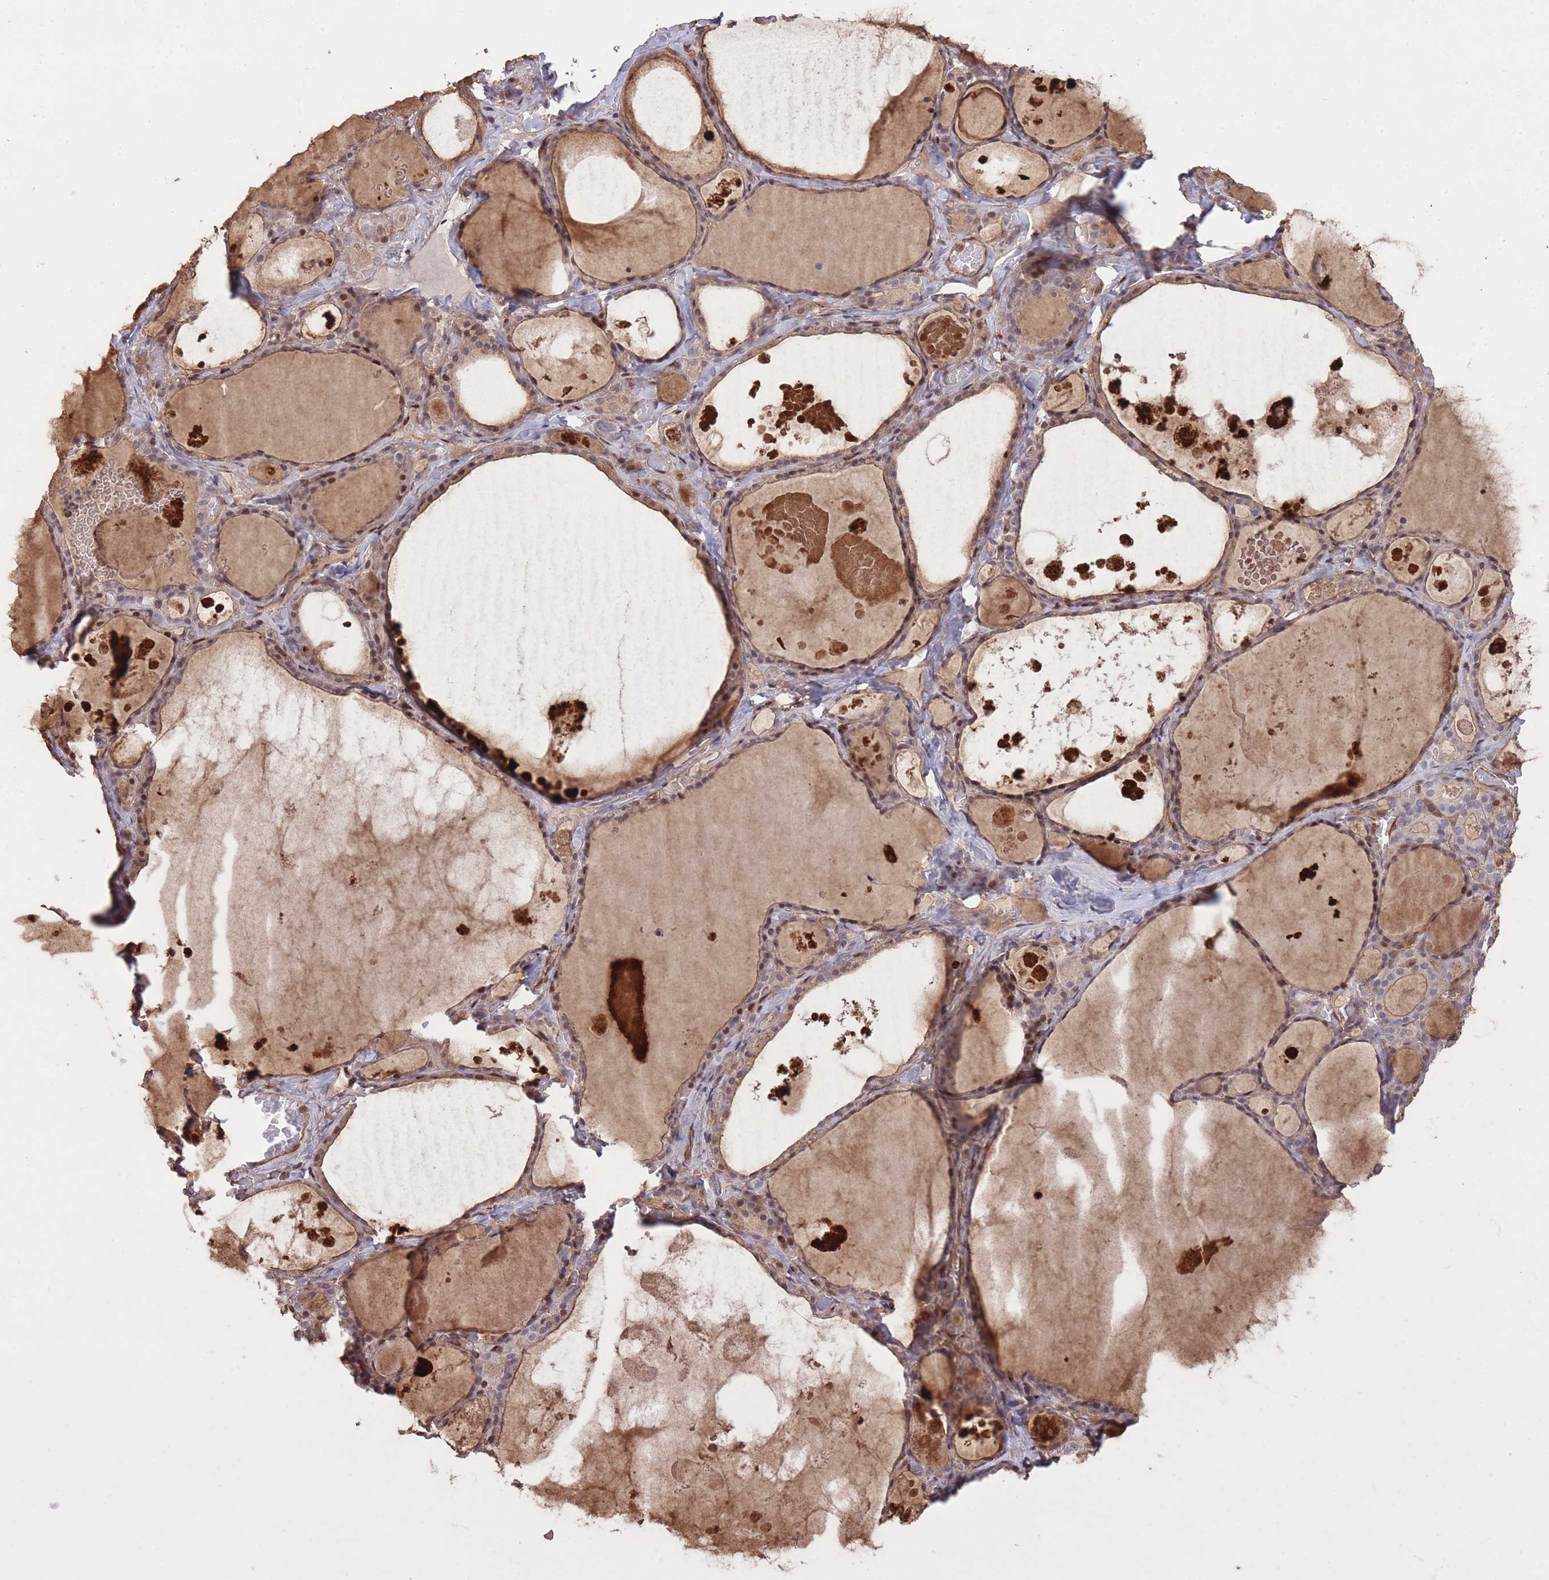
{"staining": {"intensity": "weak", "quantity": "25%-75%", "location": "cytoplasmic/membranous,nuclear"}, "tissue": "thyroid gland", "cell_type": "Glandular cells", "image_type": "normal", "snomed": [{"axis": "morphology", "description": "Normal tissue, NOS"}, {"axis": "topography", "description": "Thyroid gland"}], "caption": "High-power microscopy captured an immunohistochemistry (IHC) micrograph of benign thyroid gland, revealing weak cytoplasmic/membranous,nuclear expression in about 25%-75% of glandular cells.", "gene": "PLD1", "patient": {"sex": "male", "age": 56}}